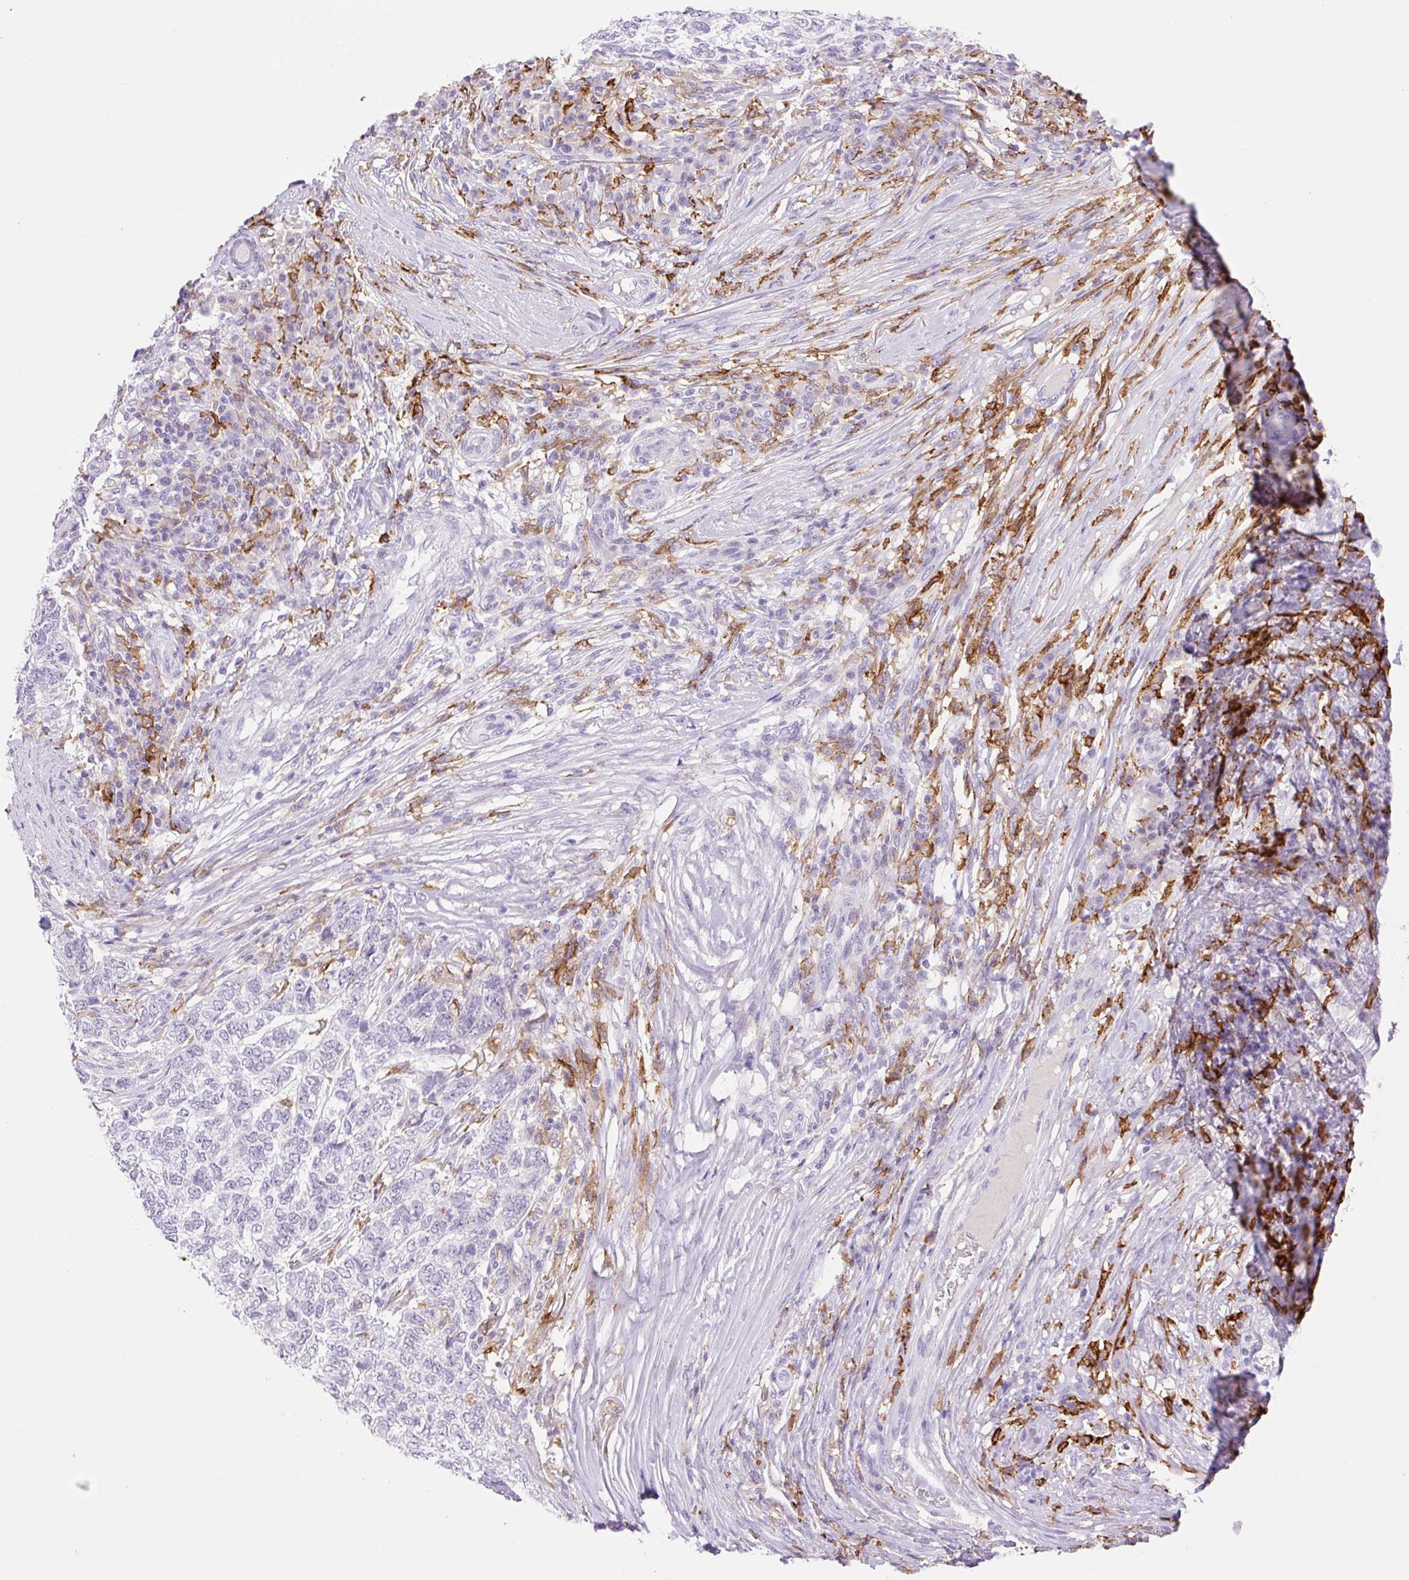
{"staining": {"intensity": "negative", "quantity": "none", "location": "none"}, "tissue": "skin cancer", "cell_type": "Tumor cells", "image_type": "cancer", "snomed": [{"axis": "morphology", "description": "Basal cell carcinoma"}, {"axis": "topography", "description": "Skin"}], "caption": "Tumor cells show no significant protein positivity in skin cancer. The staining is performed using DAB (3,3'-diaminobenzidine) brown chromogen with nuclei counter-stained in using hematoxylin.", "gene": "SIGLEC1", "patient": {"sex": "female", "age": 65}}